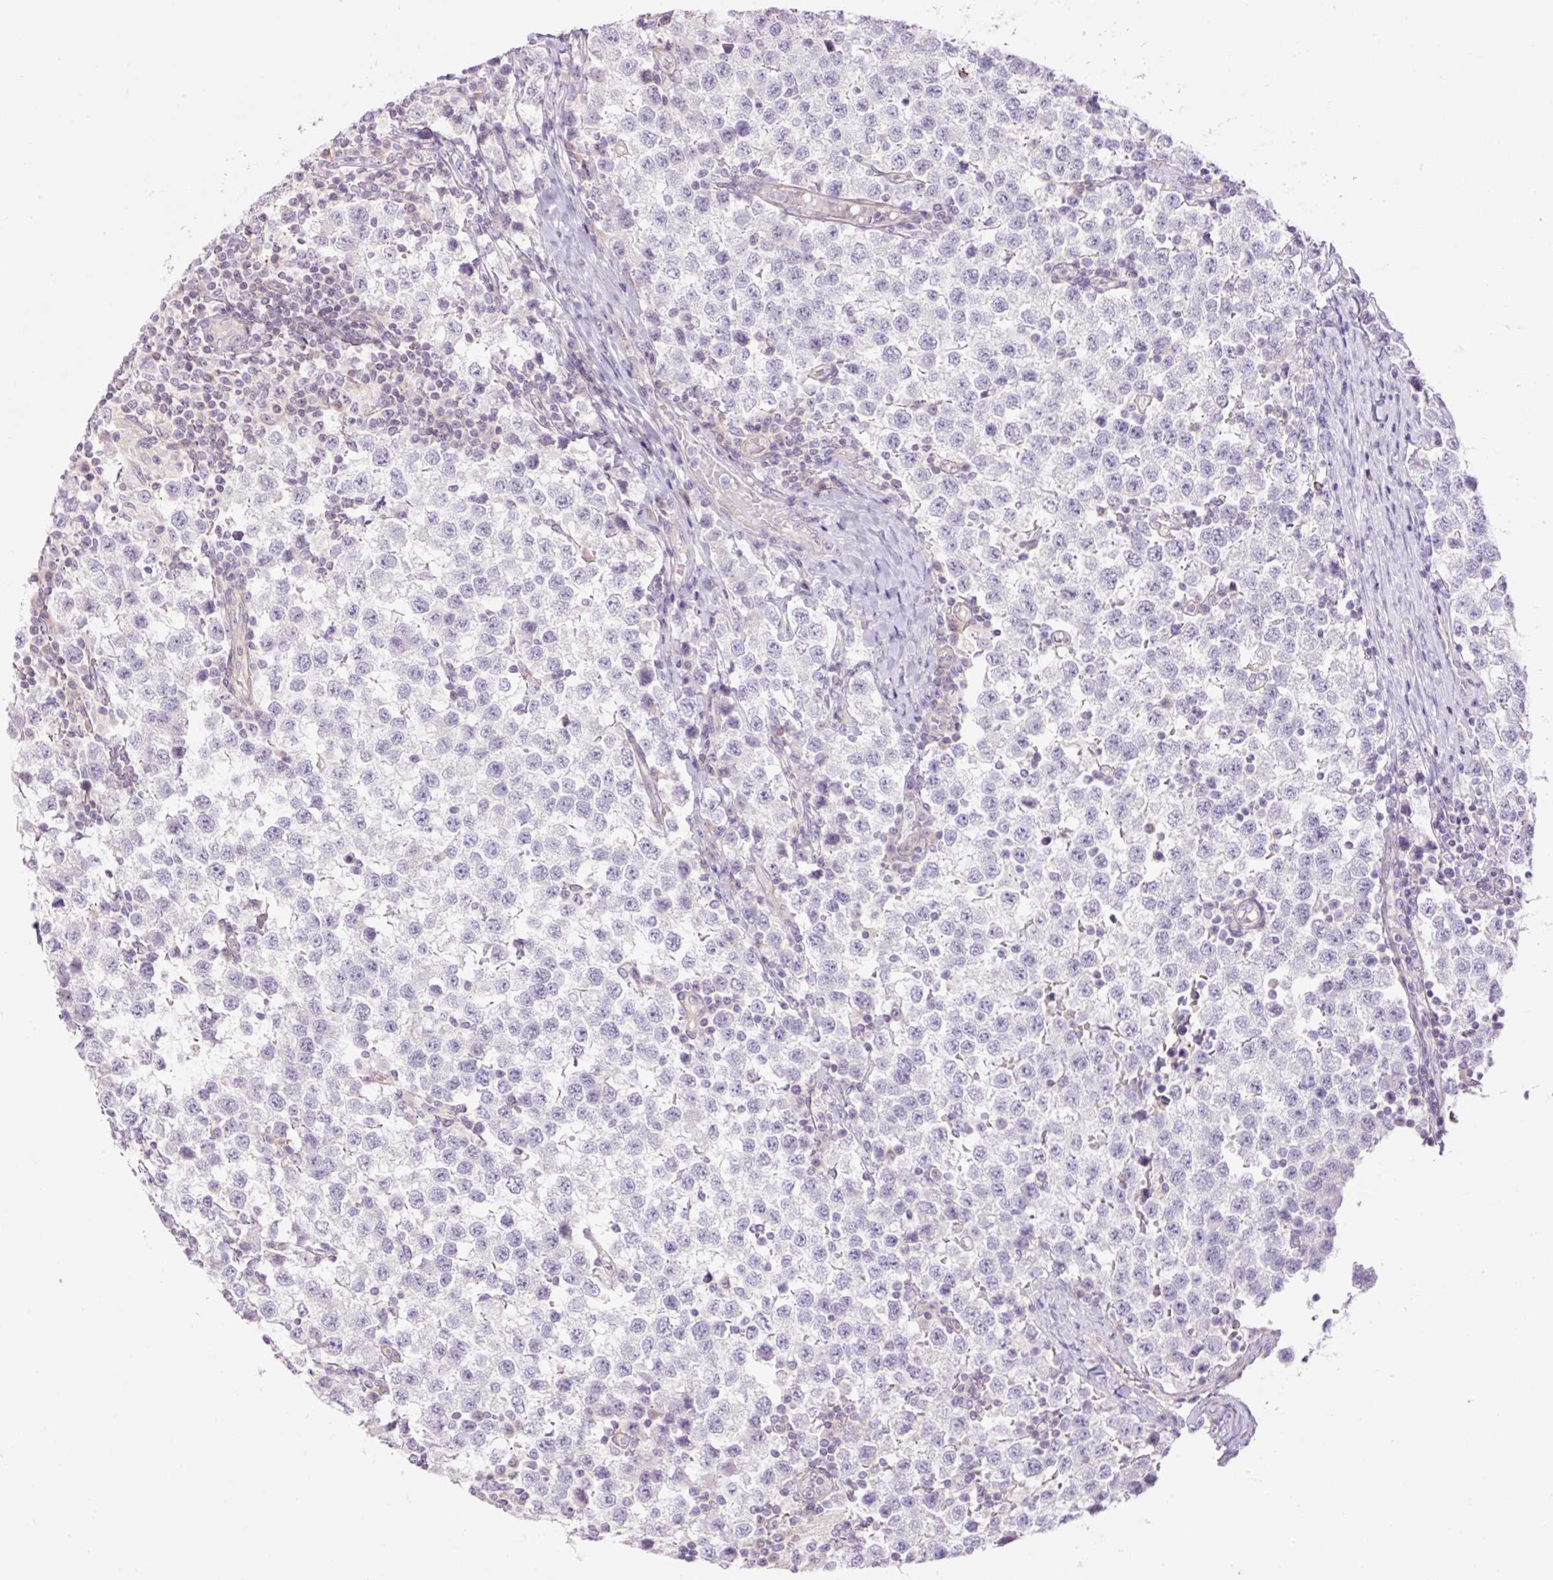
{"staining": {"intensity": "negative", "quantity": "none", "location": "none"}, "tissue": "testis cancer", "cell_type": "Tumor cells", "image_type": "cancer", "snomed": [{"axis": "morphology", "description": "Seminoma, NOS"}, {"axis": "topography", "description": "Testis"}], "caption": "High magnification brightfield microscopy of testis cancer (seminoma) stained with DAB (brown) and counterstained with hematoxylin (blue): tumor cells show no significant expression. (Stains: DAB (3,3'-diaminobenzidine) immunohistochemistry with hematoxylin counter stain, Microscopy: brightfield microscopy at high magnification).", "gene": "GRID2", "patient": {"sex": "male", "age": 34}}